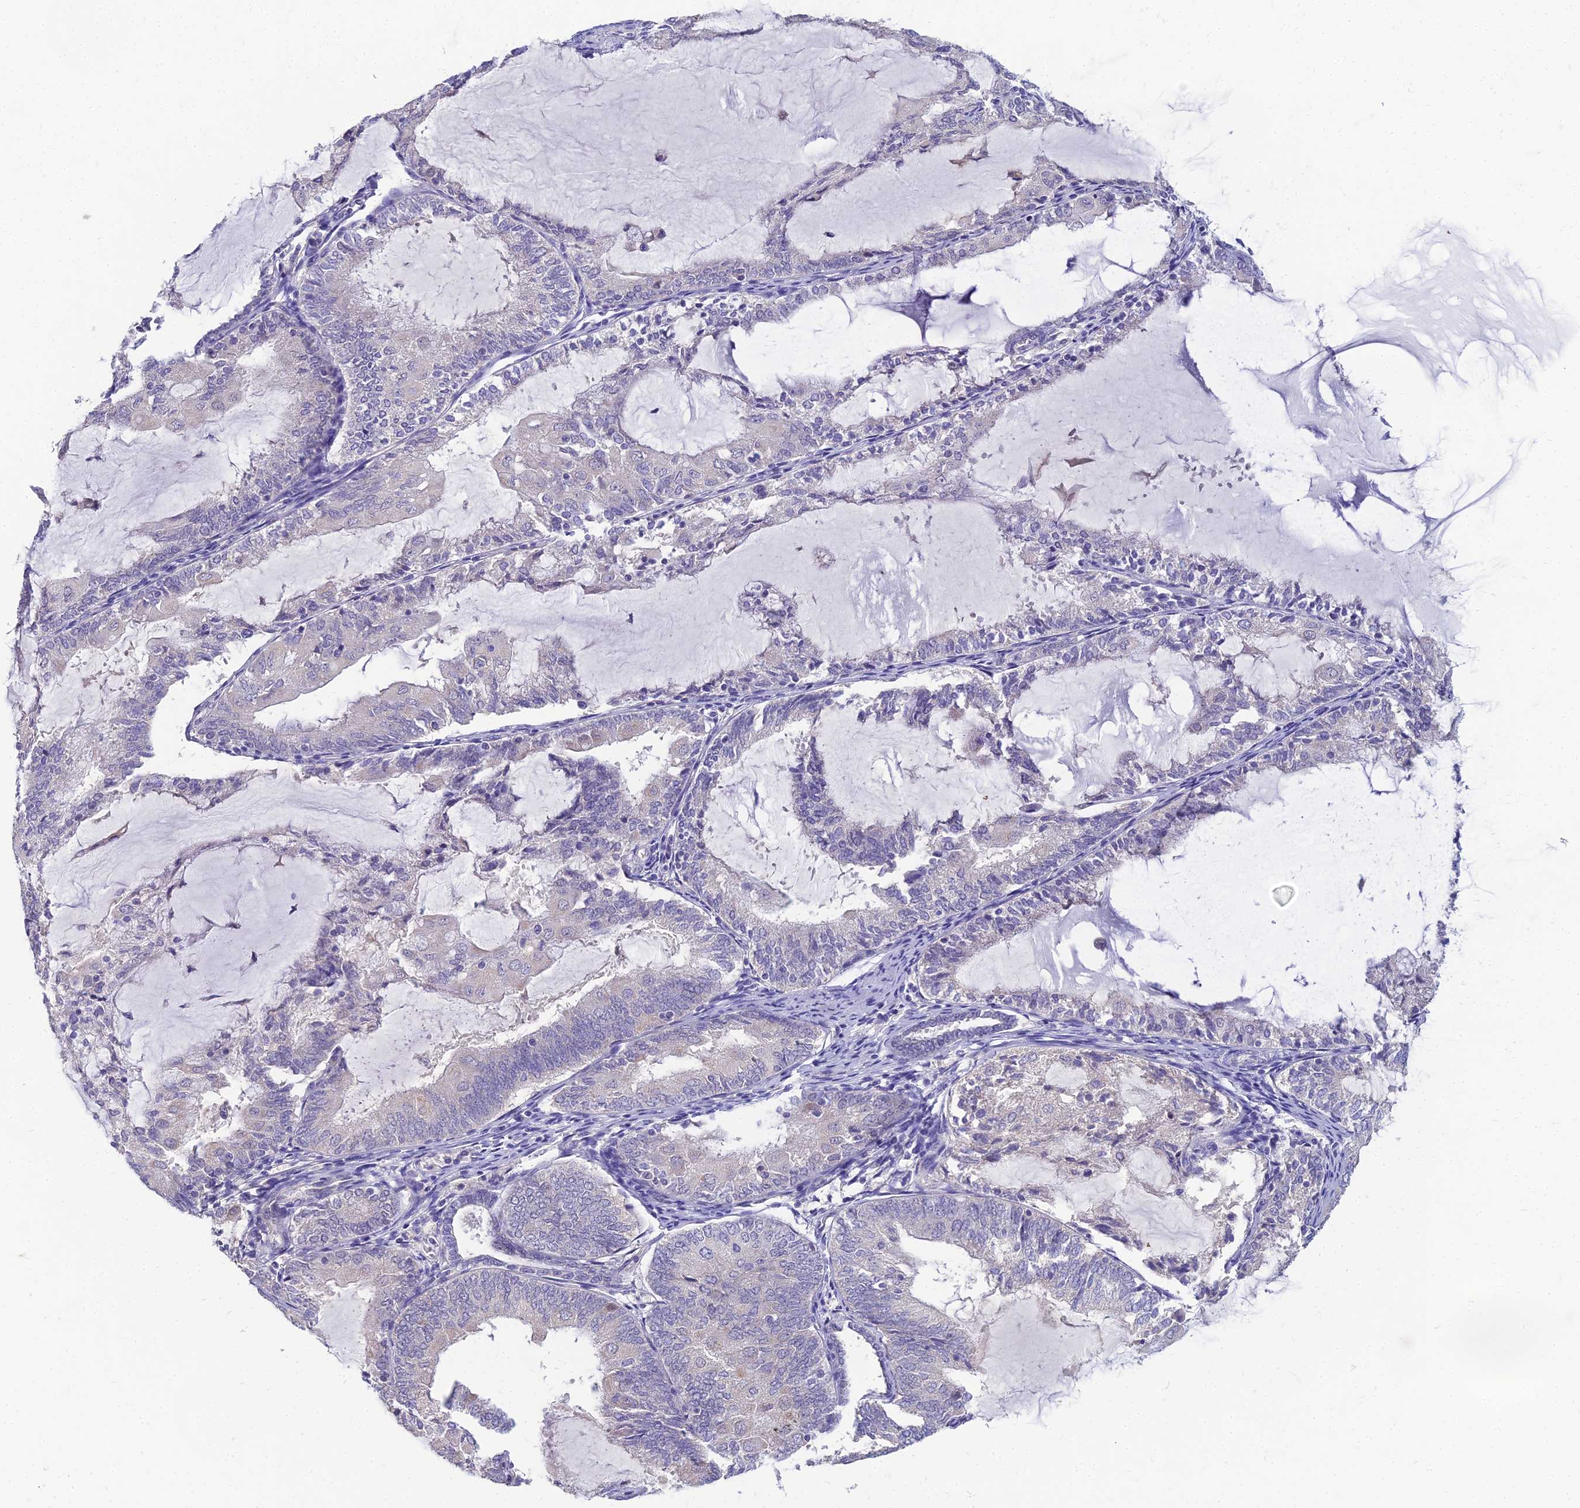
{"staining": {"intensity": "weak", "quantity": "<25%", "location": "cytoplasmic/membranous,nuclear"}, "tissue": "endometrial cancer", "cell_type": "Tumor cells", "image_type": "cancer", "snomed": [{"axis": "morphology", "description": "Adenocarcinoma, NOS"}, {"axis": "topography", "description": "Endometrium"}], "caption": "This histopathology image is of adenocarcinoma (endometrial) stained with immunohistochemistry (IHC) to label a protein in brown with the nuclei are counter-stained blue. There is no expression in tumor cells. Nuclei are stained in blue.", "gene": "NPY", "patient": {"sex": "female", "age": 81}}